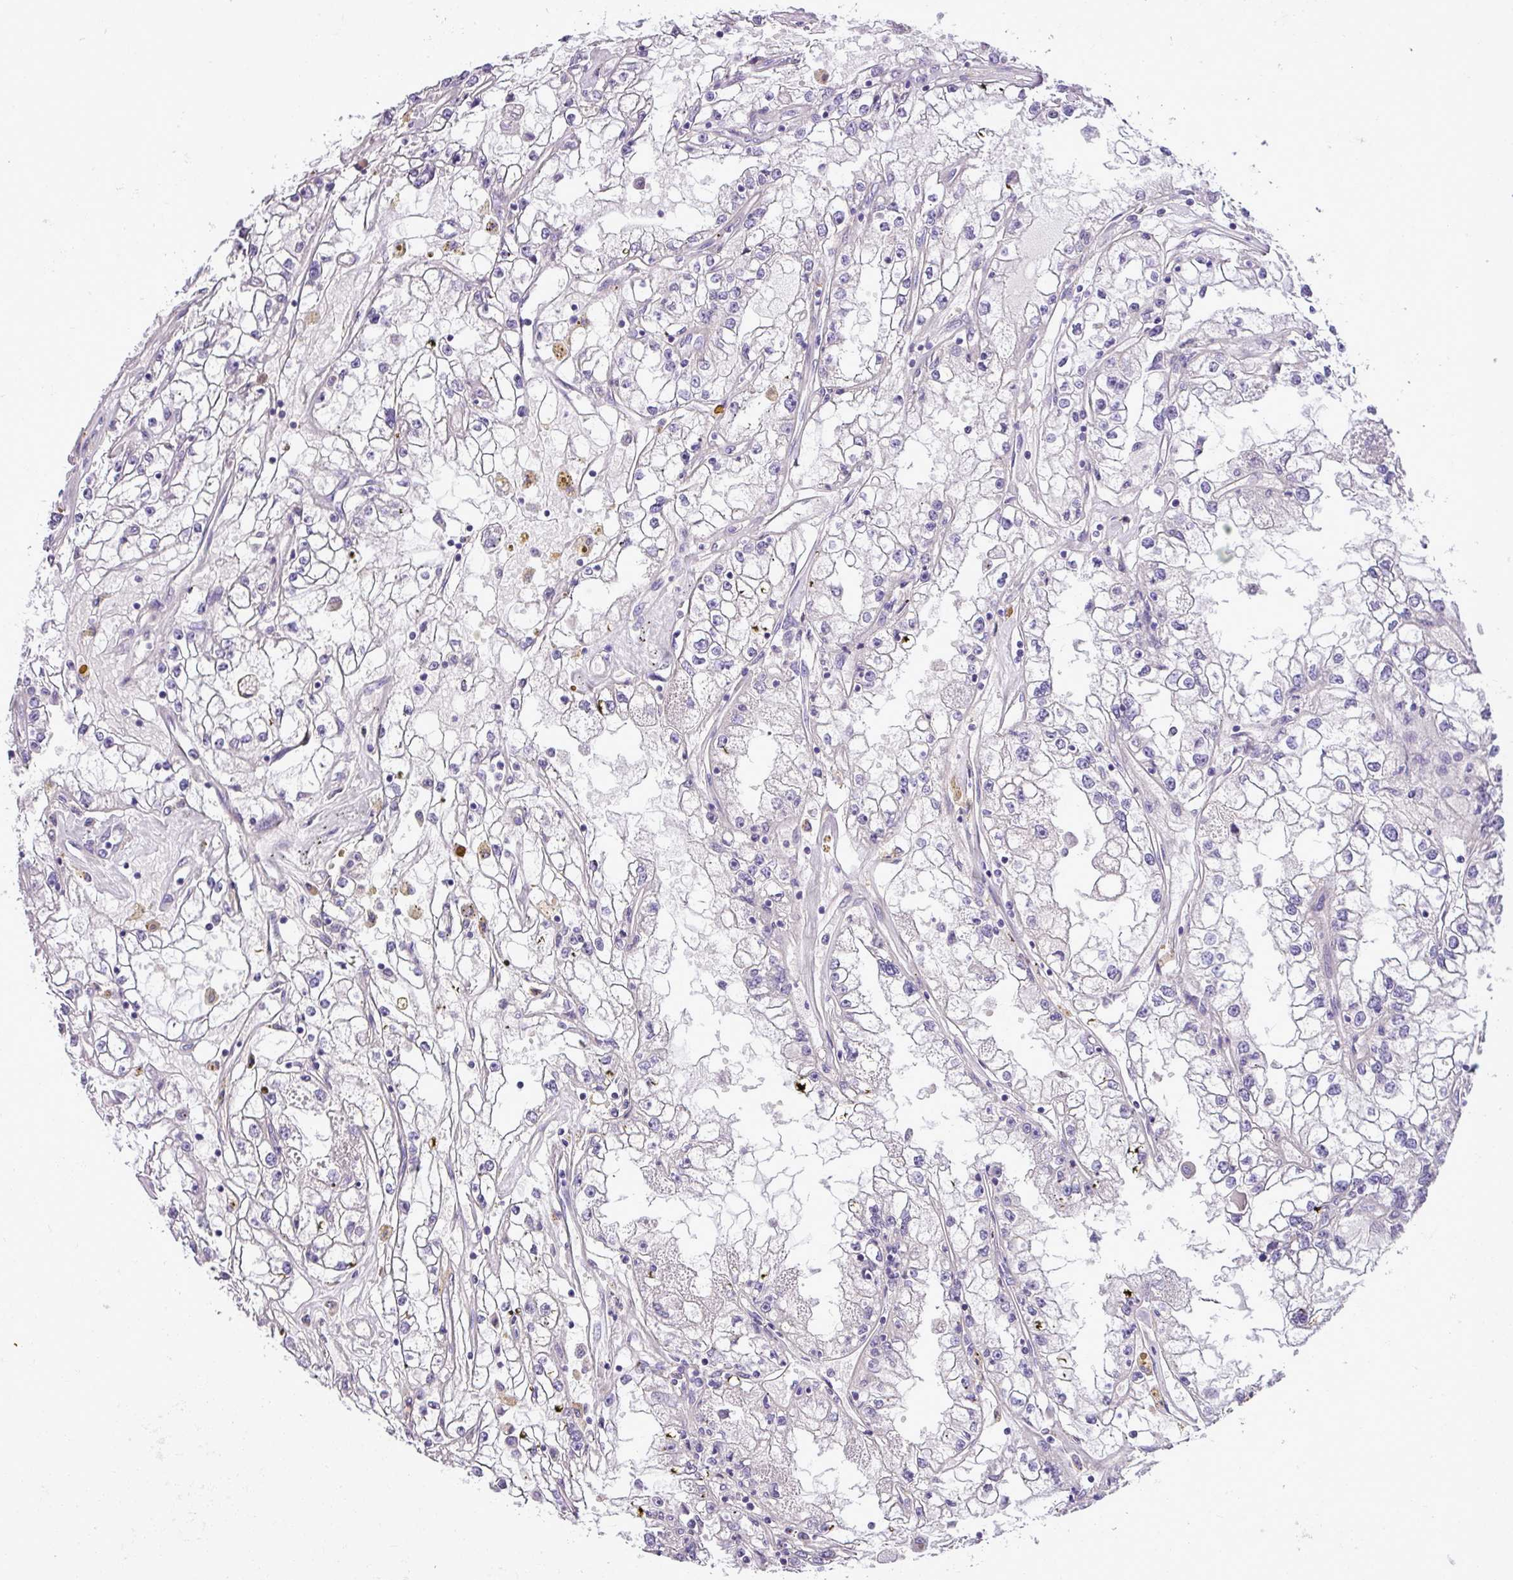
{"staining": {"intensity": "negative", "quantity": "none", "location": "none"}, "tissue": "renal cancer", "cell_type": "Tumor cells", "image_type": "cancer", "snomed": [{"axis": "morphology", "description": "Adenocarcinoma, NOS"}, {"axis": "topography", "description": "Kidney"}], "caption": "Tumor cells are negative for brown protein staining in renal cancer (adenocarcinoma). (Brightfield microscopy of DAB (3,3'-diaminobenzidine) immunohistochemistry (IHC) at high magnification).", "gene": "MOCS3", "patient": {"sex": "male", "age": 56}}